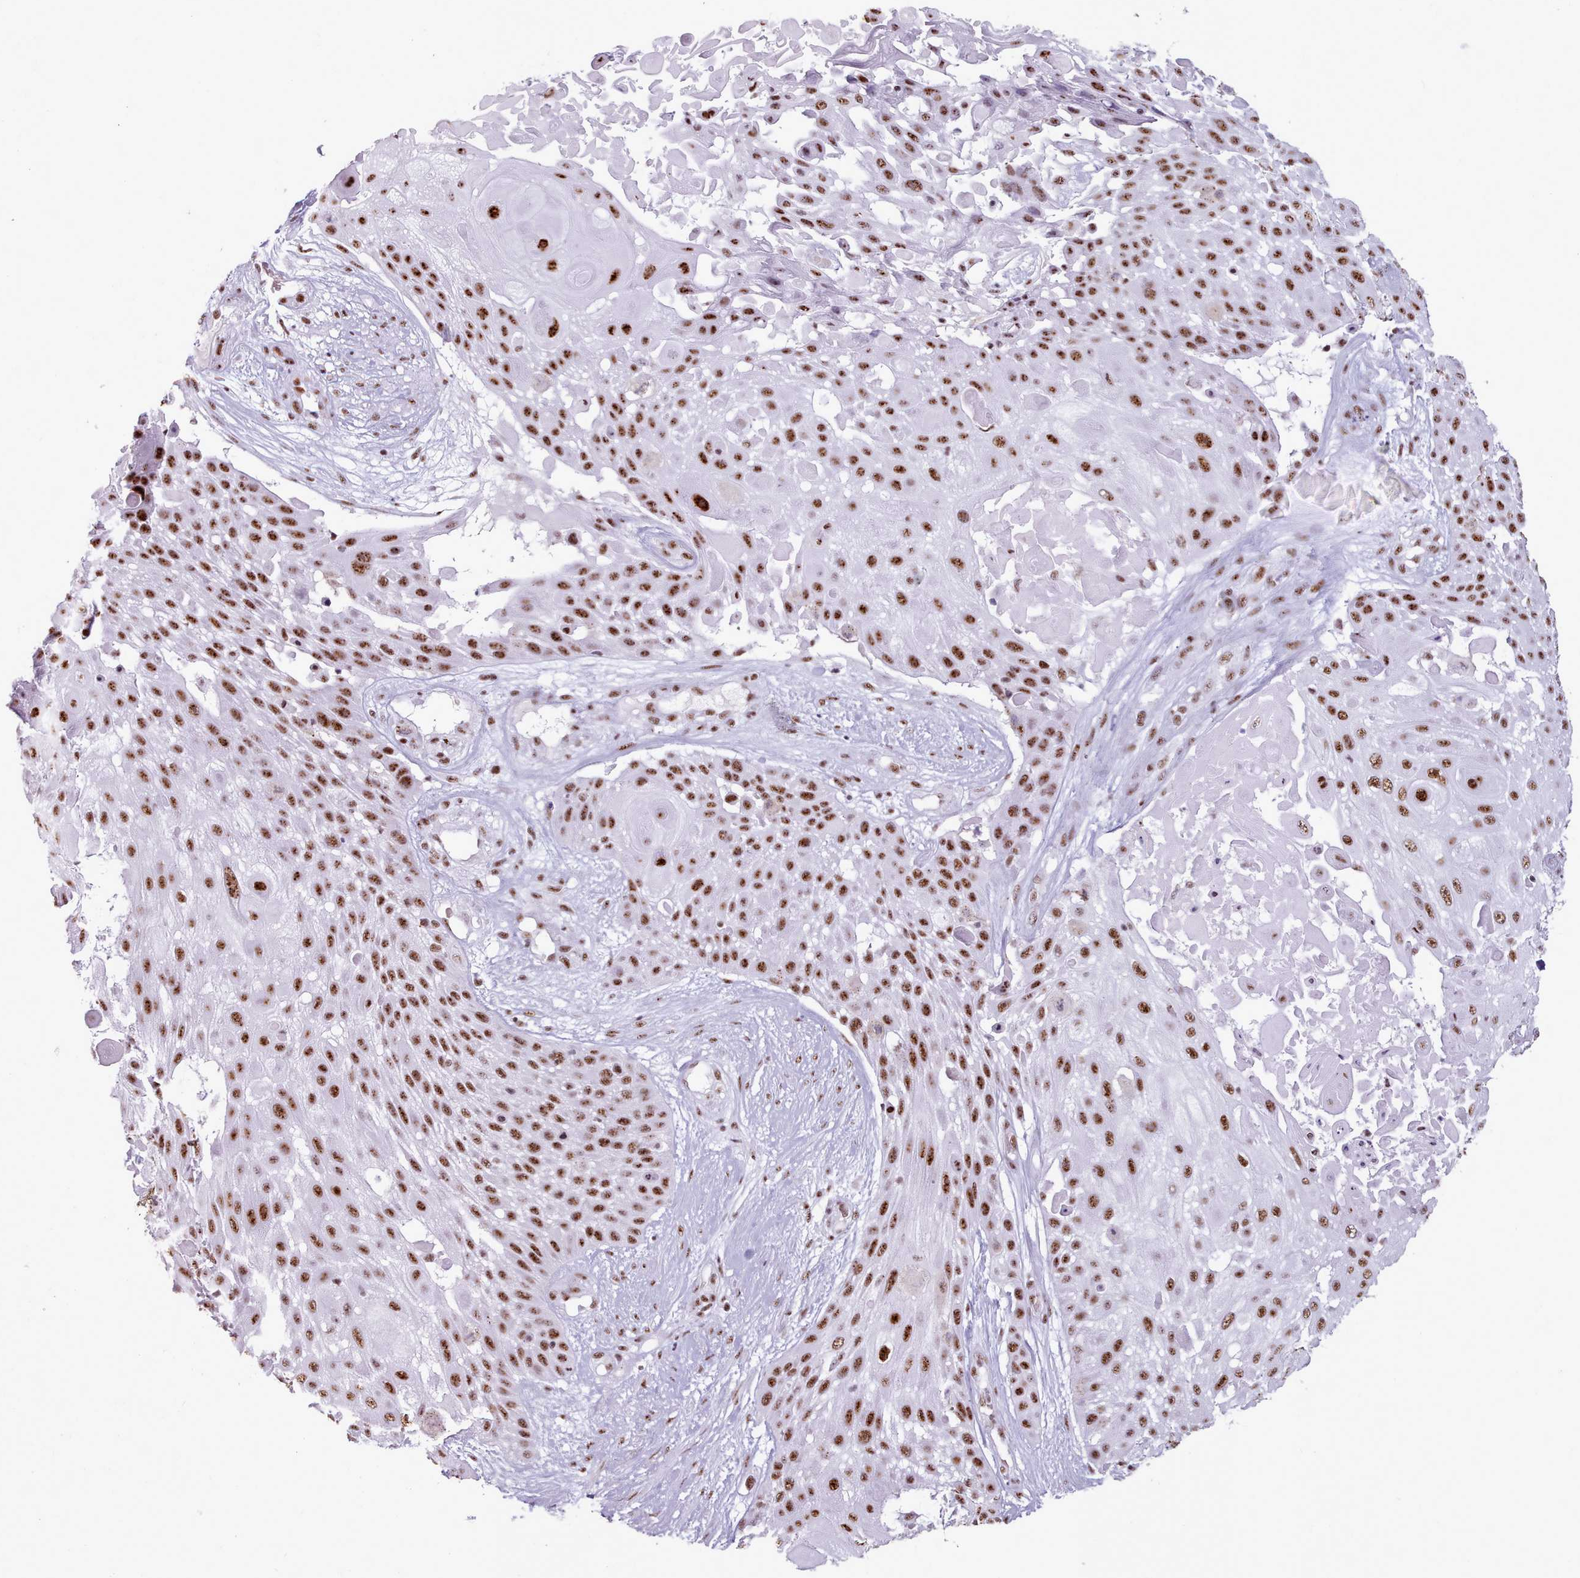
{"staining": {"intensity": "strong", "quantity": ">75%", "location": "nuclear"}, "tissue": "skin cancer", "cell_type": "Tumor cells", "image_type": "cancer", "snomed": [{"axis": "morphology", "description": "Squamous cell carcinoma, NOS"}, {"axis": "topography", "description": "Skin"}], "caption": "Tumor cells display high levels of strong nuclear staining in approximately >75% of cells in human skin cancer (squamous cell carcinoma).", "gene": "TMEM35B", "patient": {"sex": "female", "age": 86}}